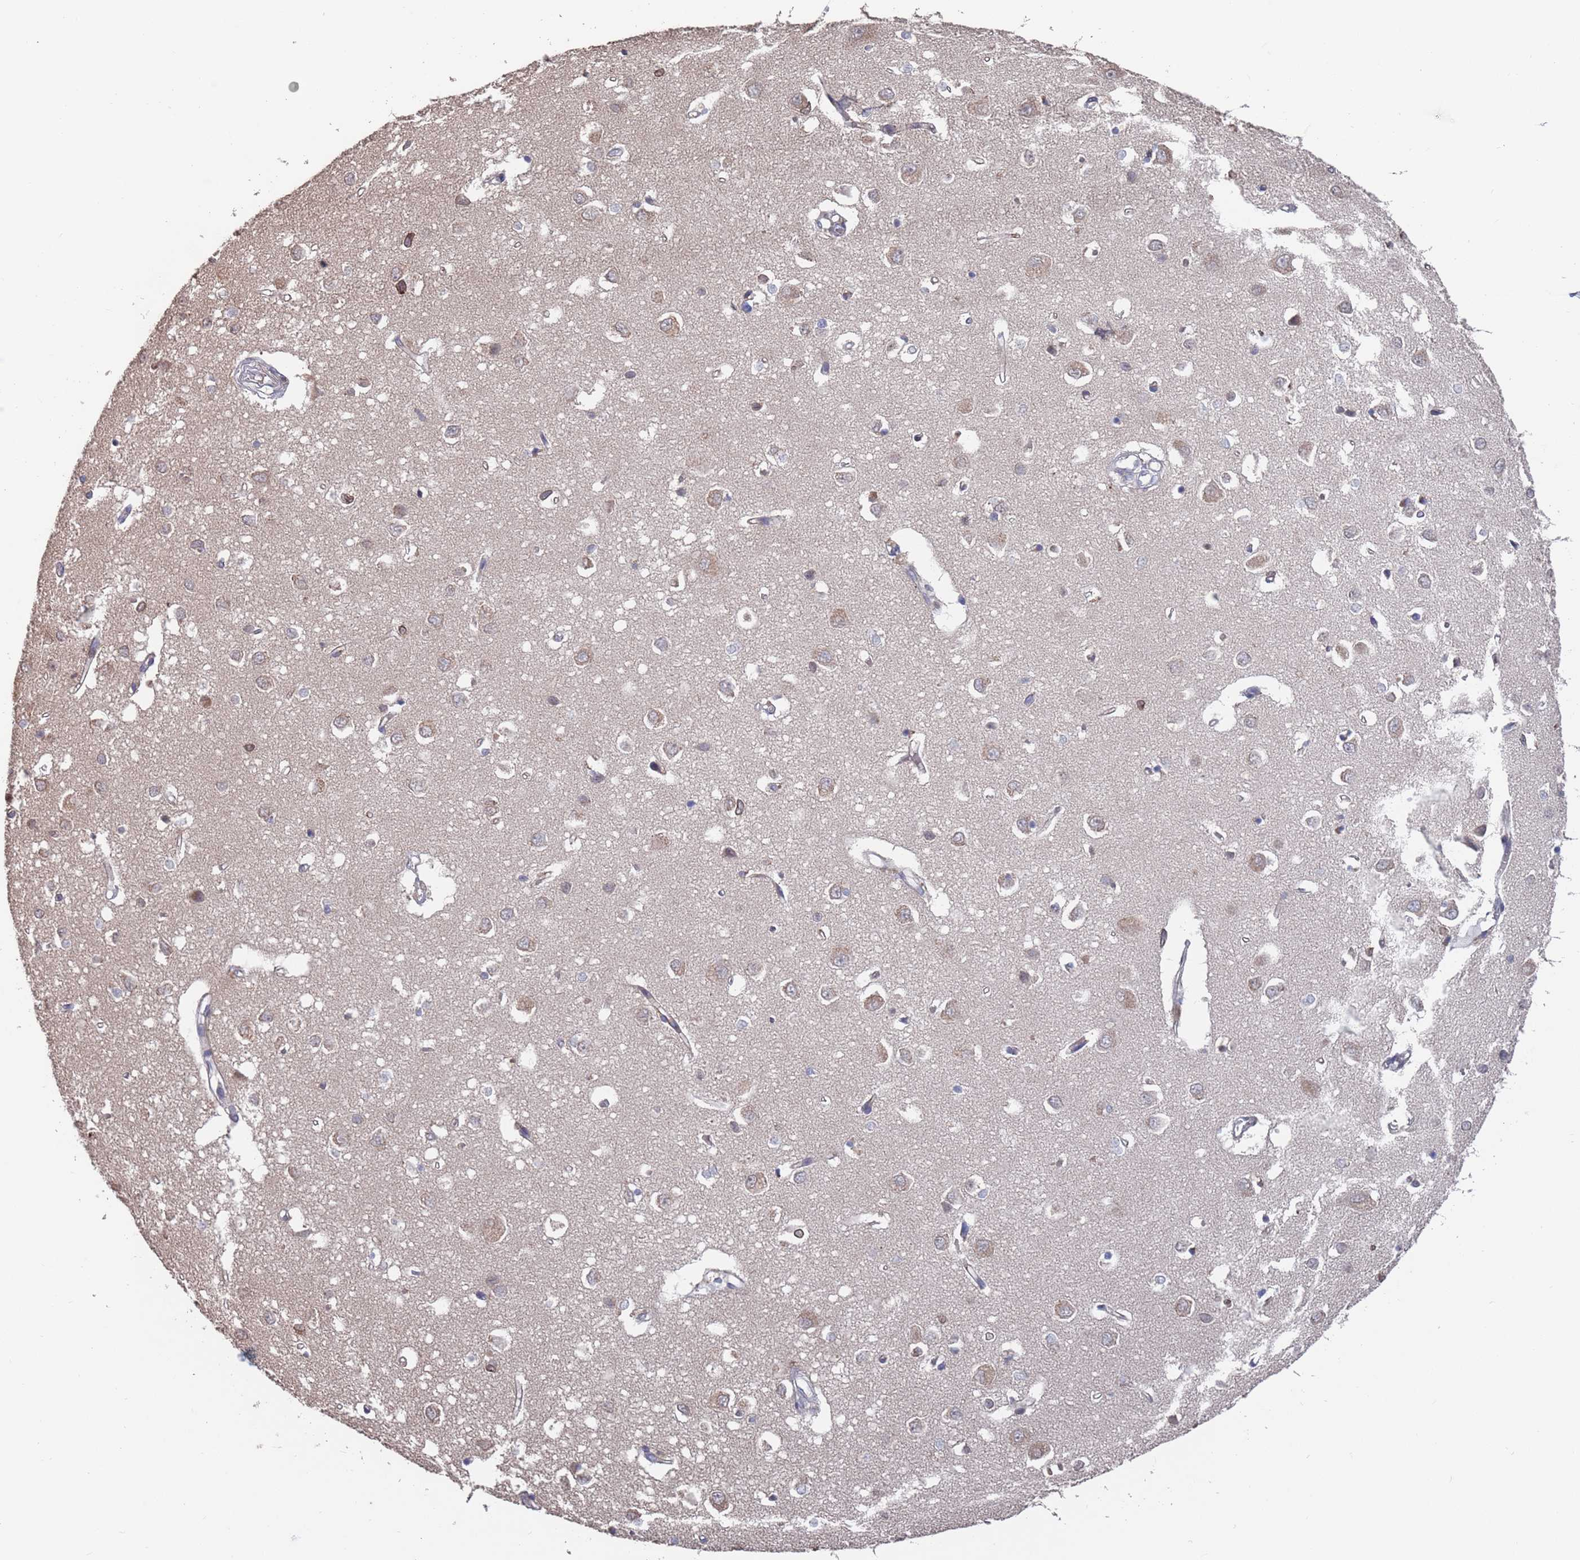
{"staining": {"intensity": "negative", "quantity": "none", "location": "none"}, "tissue": "cerebral cortex", "cell_type": "Endothelial cells", "image_type": "normal", "snomed": [{"axis": "morphology", "description": "Normal tissue, NOS"}, {"axis": "topography", "description": "Cerebral cortex"}], "caption": "Endothelial cells are negative for protein expression in unremarkable human cerebral cortex.", "gene": "SDHAF3", "patient": {"sex": "female", "age": 64}}